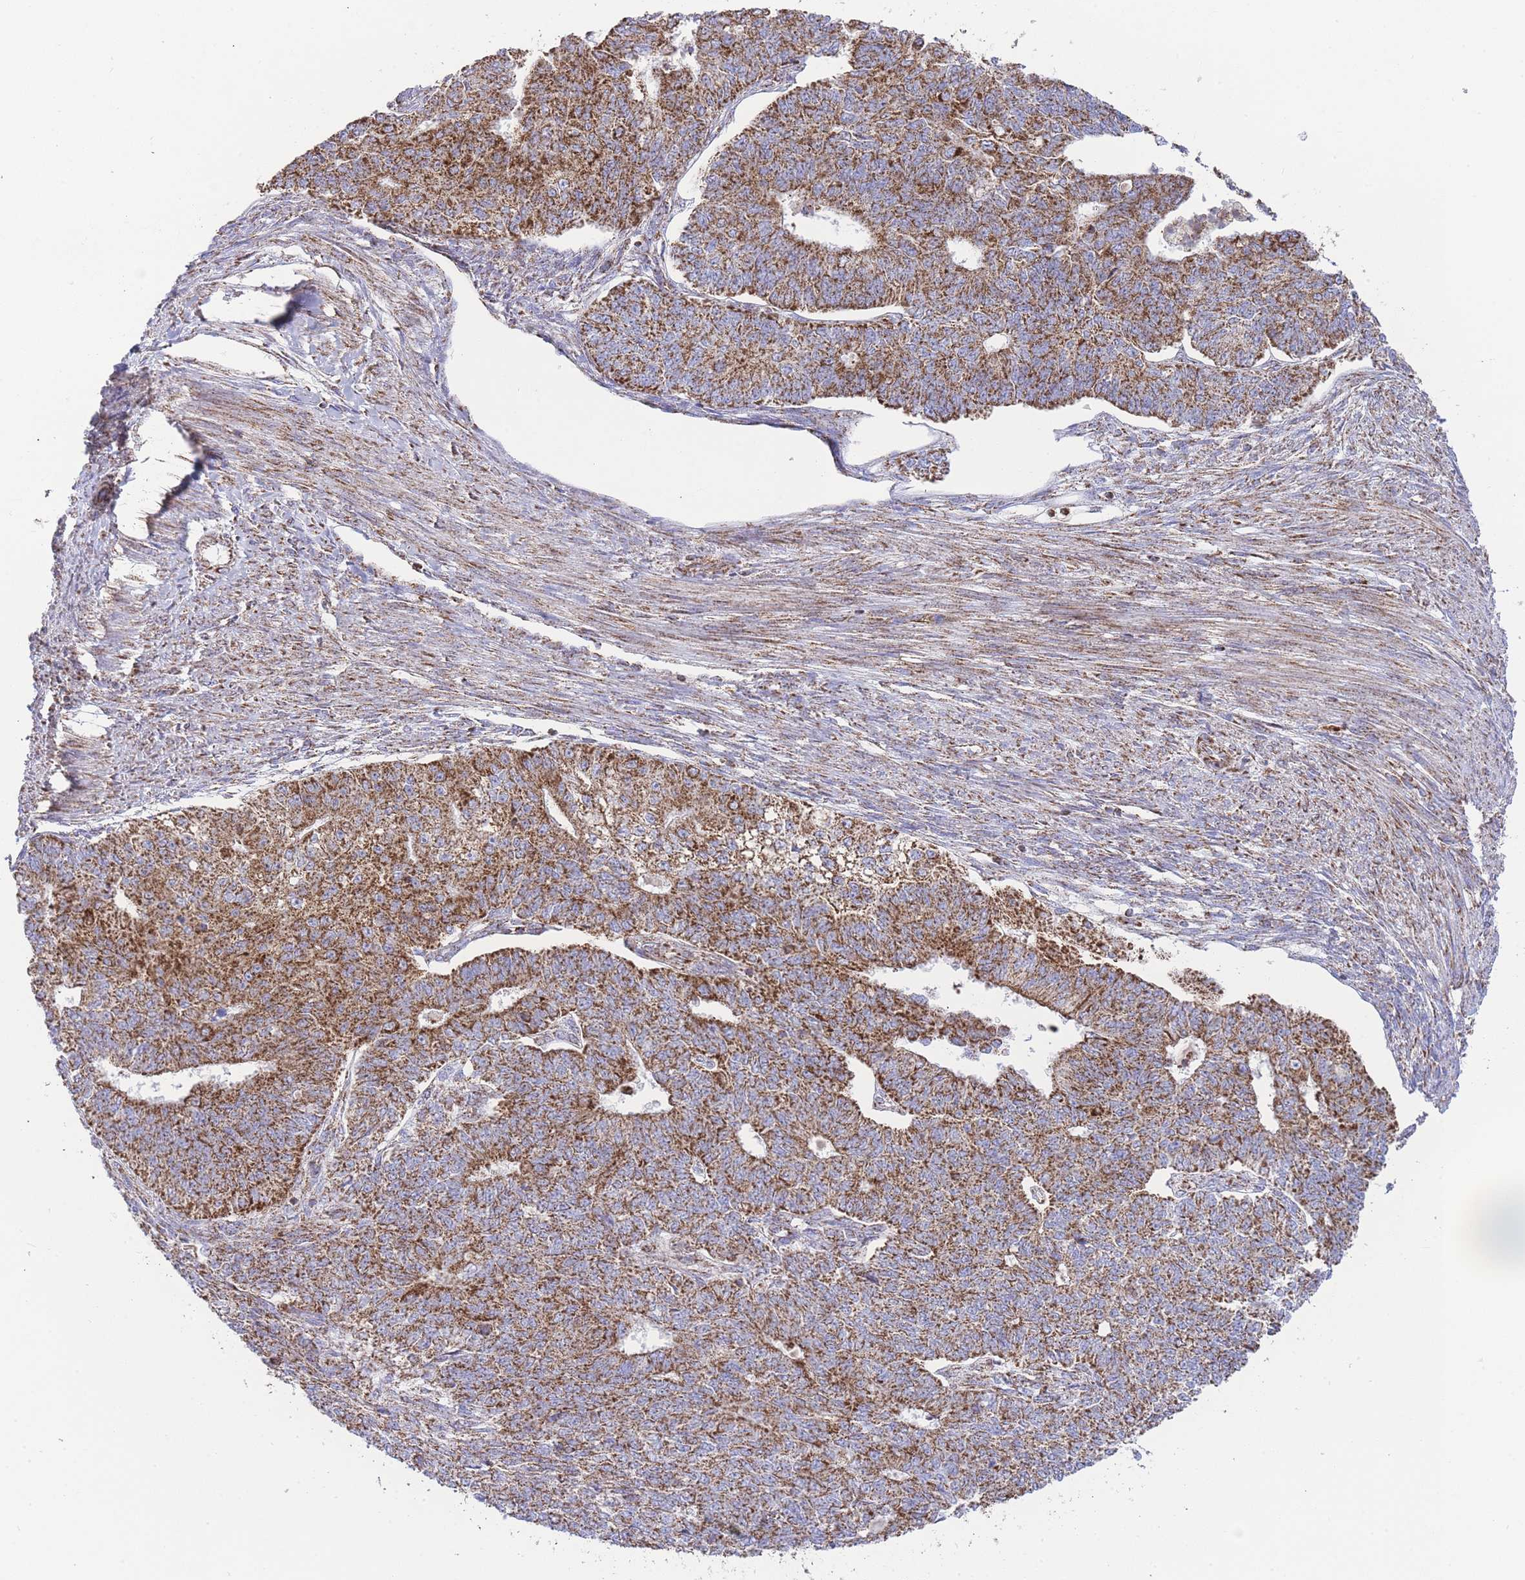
{"staining": {"intensity": "strong", "quantity": ">75%", "location": "cytoplasmic/membranous"}, "tissue": "endometrial cancer", "cell_type": "Tumor cells", "image_type": "cancer", "snomed": [{"axis": "morphology", "description": "Adenocarcinoma, NOS"}, {"axis": "topography", "description": "Endometrium"}], "caption": "A brown stain shows strong cytoplasmic/membranous positivity of a protein in human adenocarcinoma (endometrial) tumor cells.", "gene": "GSTM1", "patient": {"sex": "female", "age": 32}}